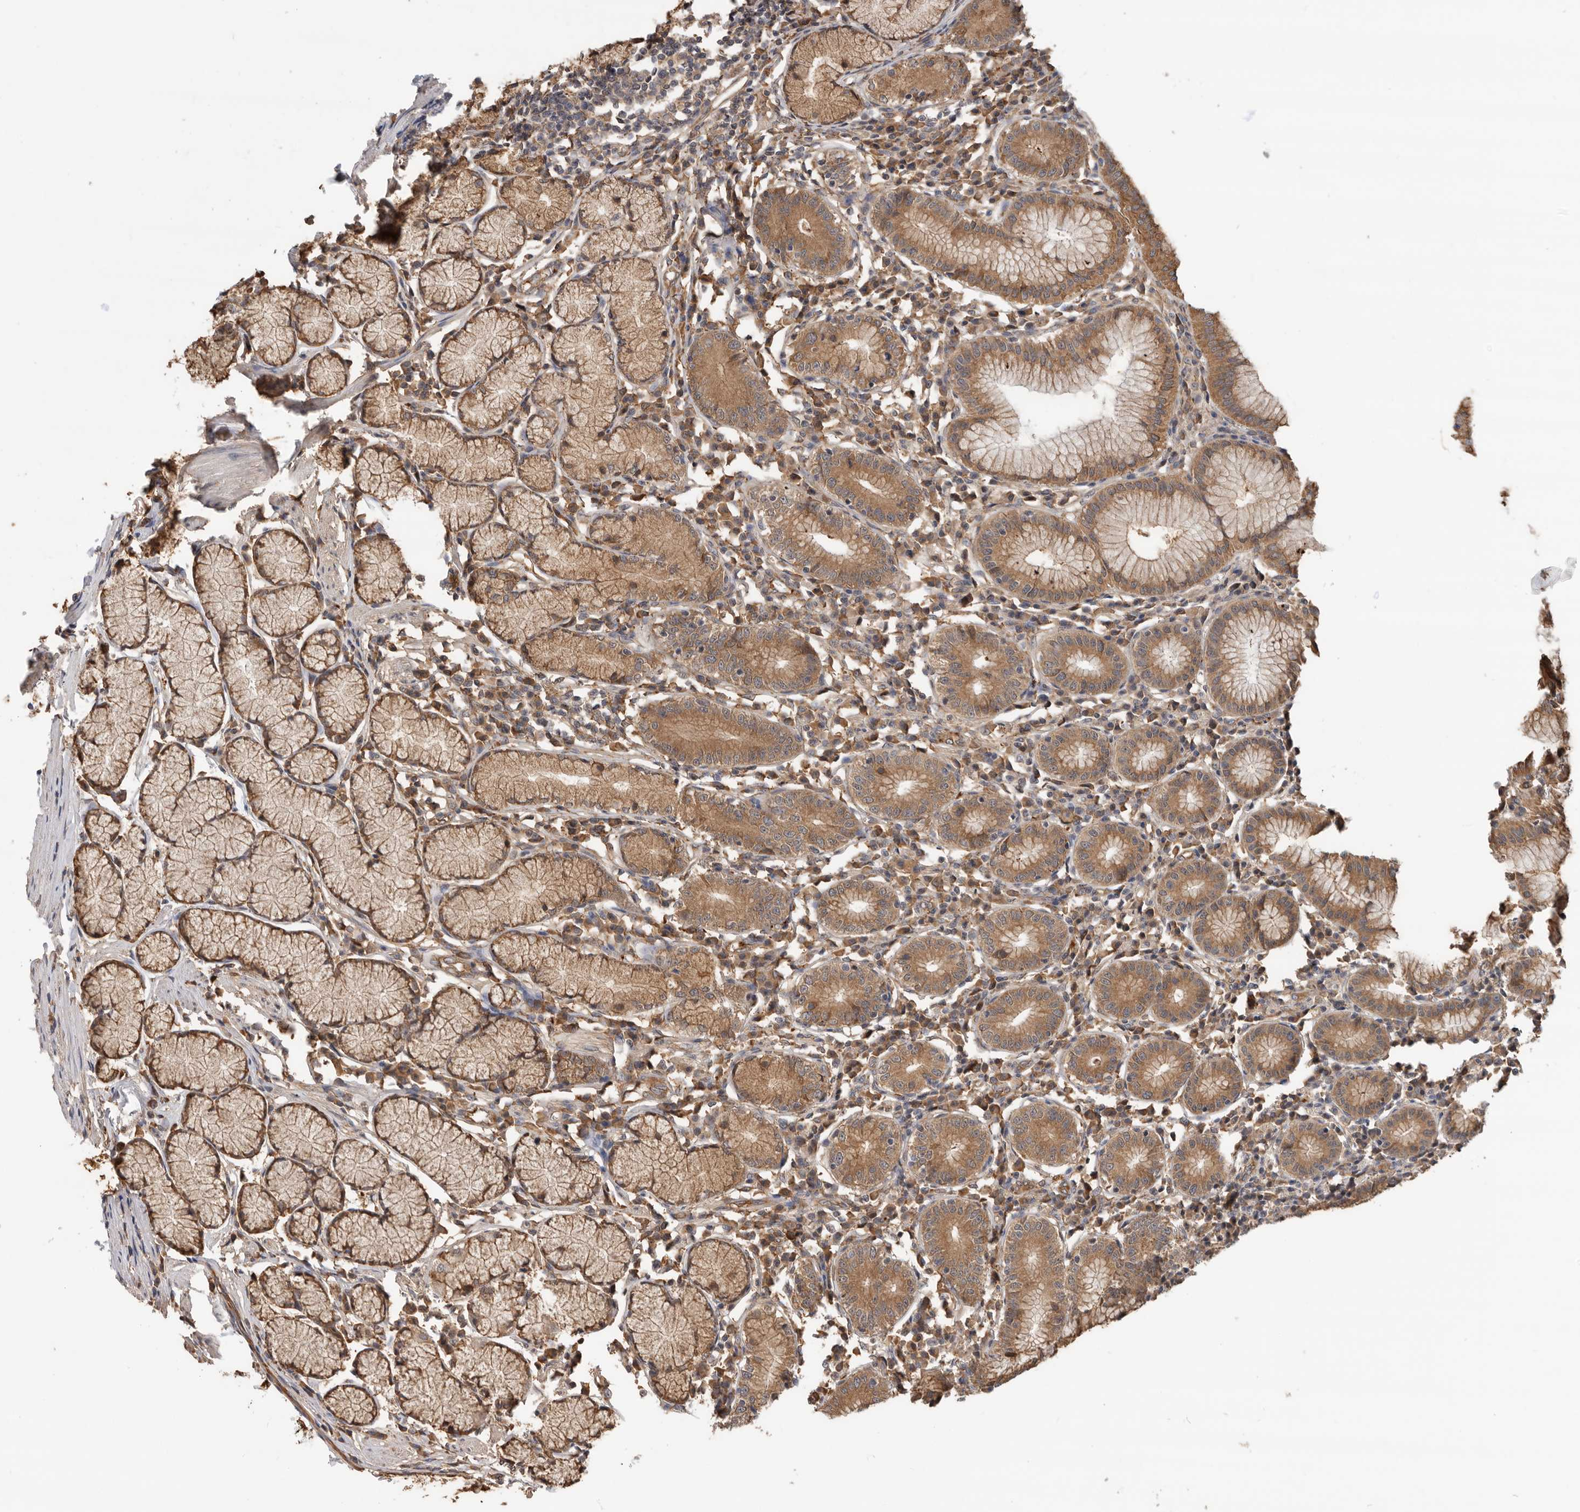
{"staining": {"intensity": "moderate", "quantity": ">75%", "location": "cytoplasmic/membranous"}, "tissue": "stomach", "cell_type": "Glandular cells", "image_type": "normal", "snomed": [{"axis": "morphology", "description": "Normal tissue, NOS"}, {"axis": "topography", "description": "Stomach"}], "caption": "Normal stomach shows moderate cytoplasmic/membranous positivity in about >75% of glandular cells, visualized by immunohistochemistry.", "gene": "CDC42BPB", "patient": {"sex": "male", "age": 55}}